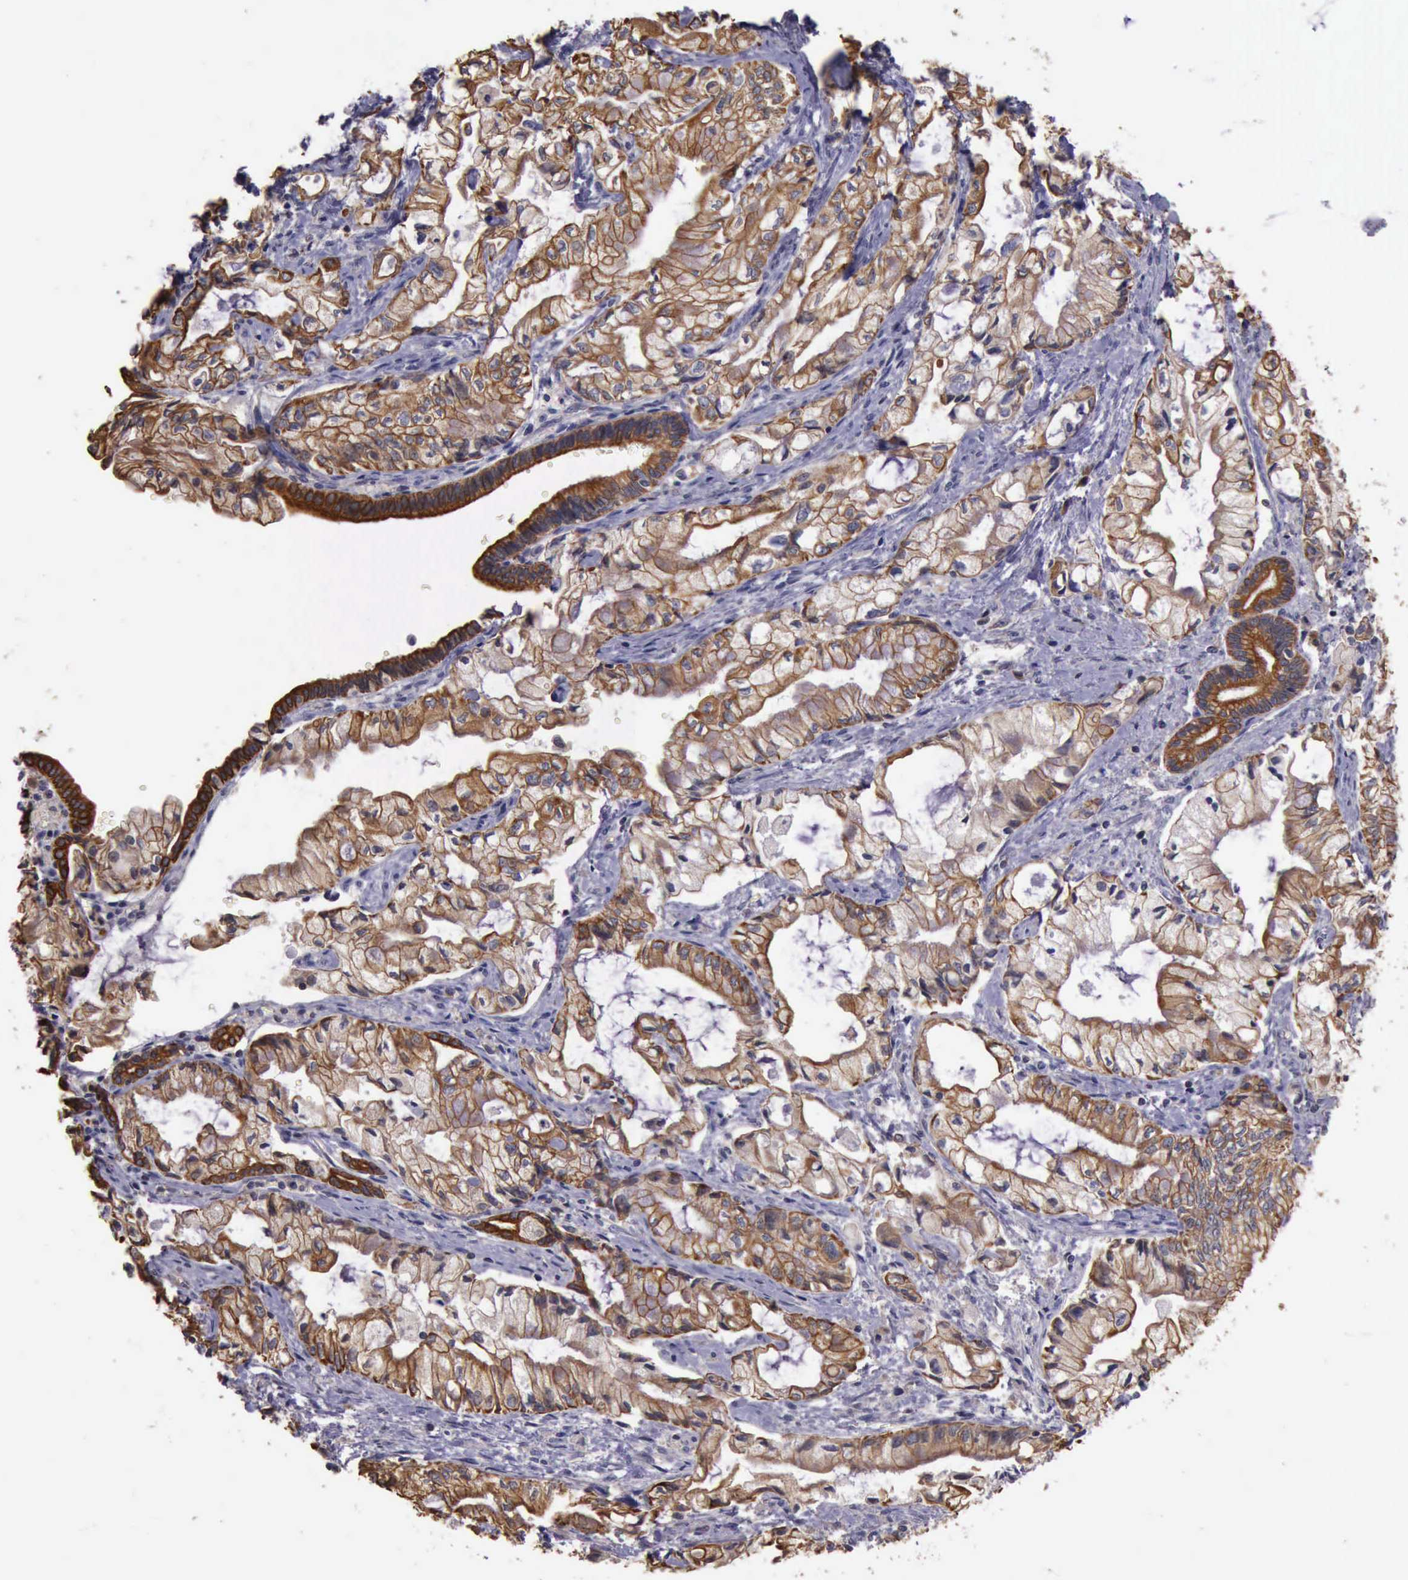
{"staining": {"intensity": "weak", "quantity": ">75%", "location": "cytoplasmic/membranous"}, "tissue": "pancreatic cancer", "cell_type": "Tumor cells", "image_type": "cancer", "snomed": [{"axis": "morphology", "description": "Adenocarcinoma, NOS"}, {"axis": "topography", "description": "Pancreas"}], "caption": "Weak cytoplasmic/membranous protein expression is identified in about >75% of tumor cells in adenocarcinoma (pancreatic). Nuclei are stained in blue.", "gene": "RAB39B", "patient": {"sex": "male", "age": 79}}